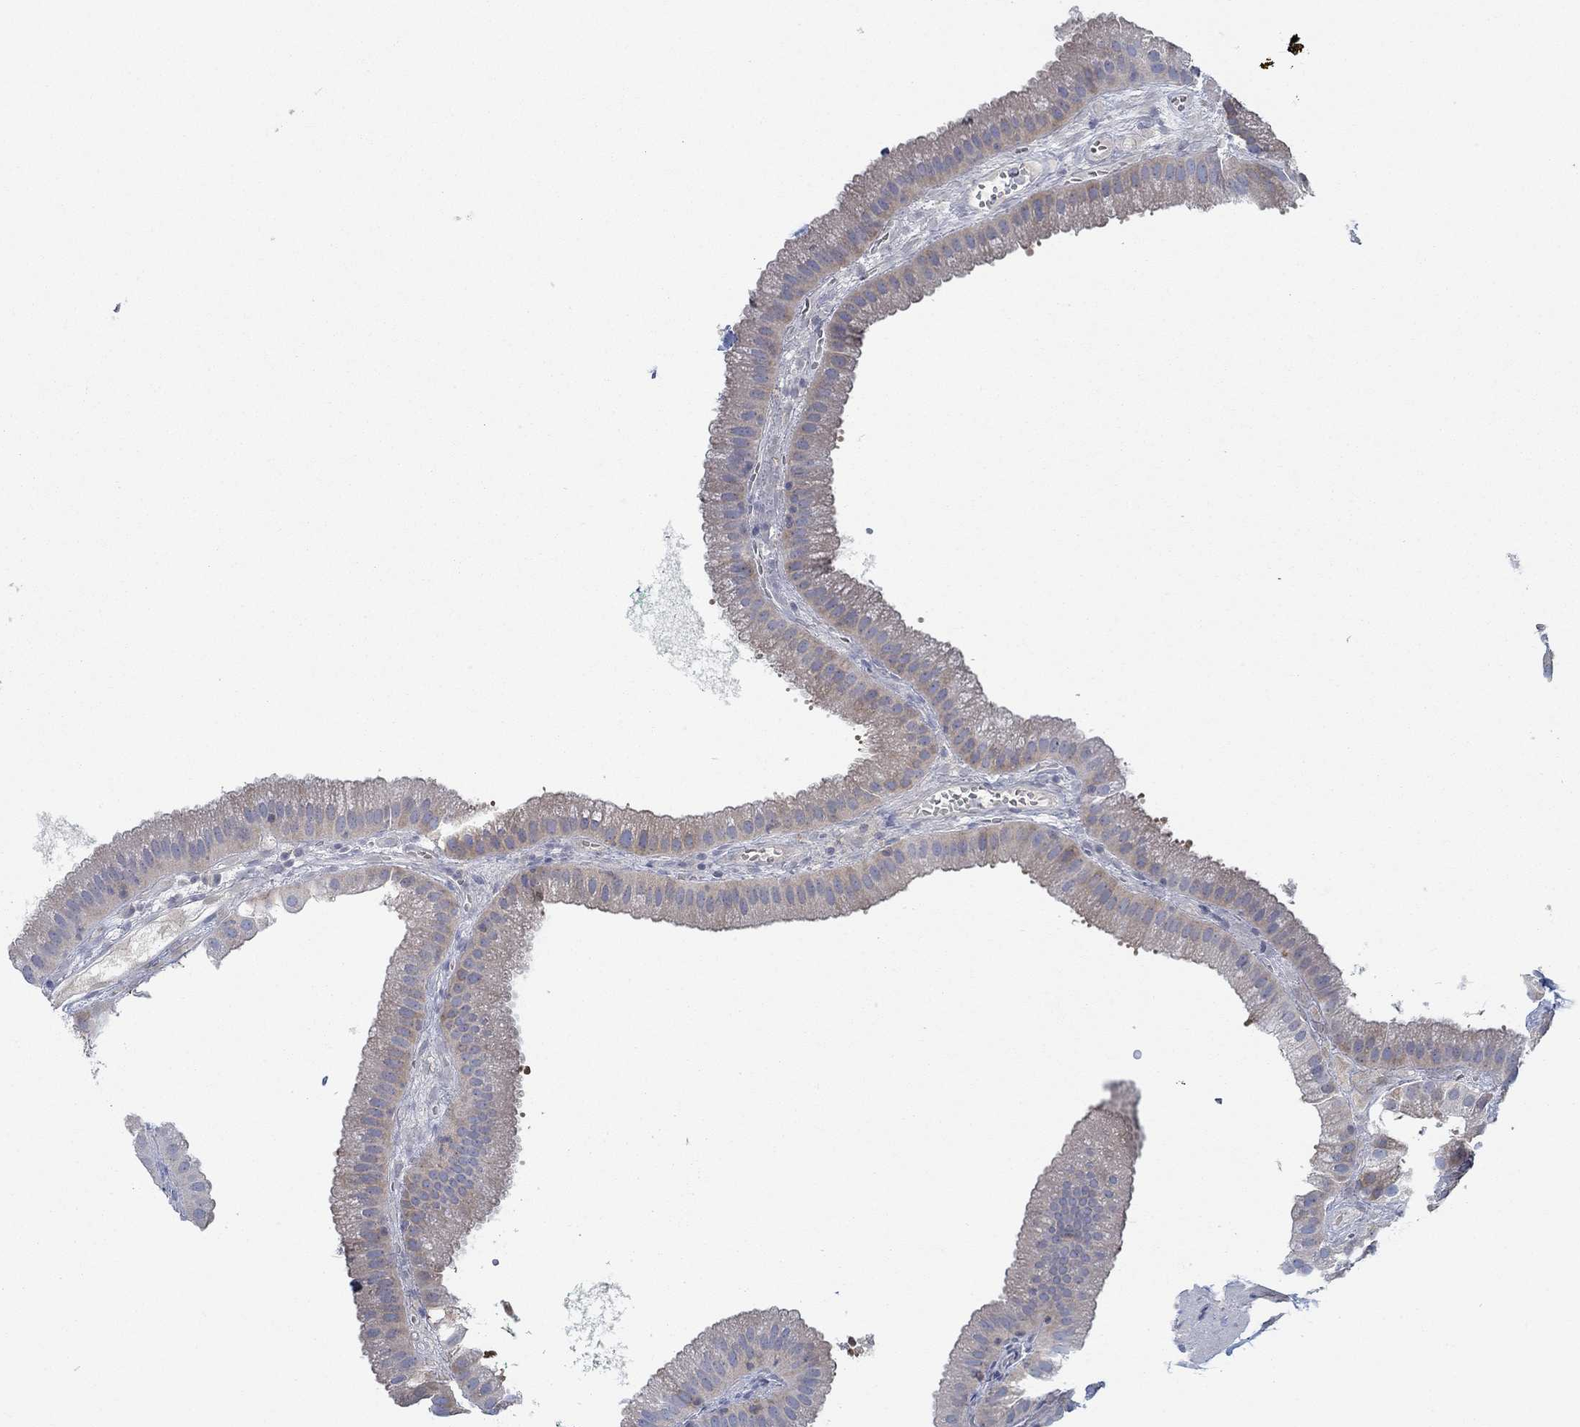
{"staining": {"intensity": "negative", "quantity": "none", "location": "none"}, "tissue": "gallbladder", "cell_type": "Glandular cells", "image_type": "normal", "snomed": [{"axis": "morphology", "description": "Normal tissue, NOS"}, {"axis": "topography", "description": "Gallbladder"}], "caption": "This photomicrograph is of normal gallbladder stained with IHC to label a protein in brown with the nuclei are counter-stained blue. There is no positivity in glandular cells.", "gene": "SPAG9", "patient": {"sex": "male", "age": 67}}